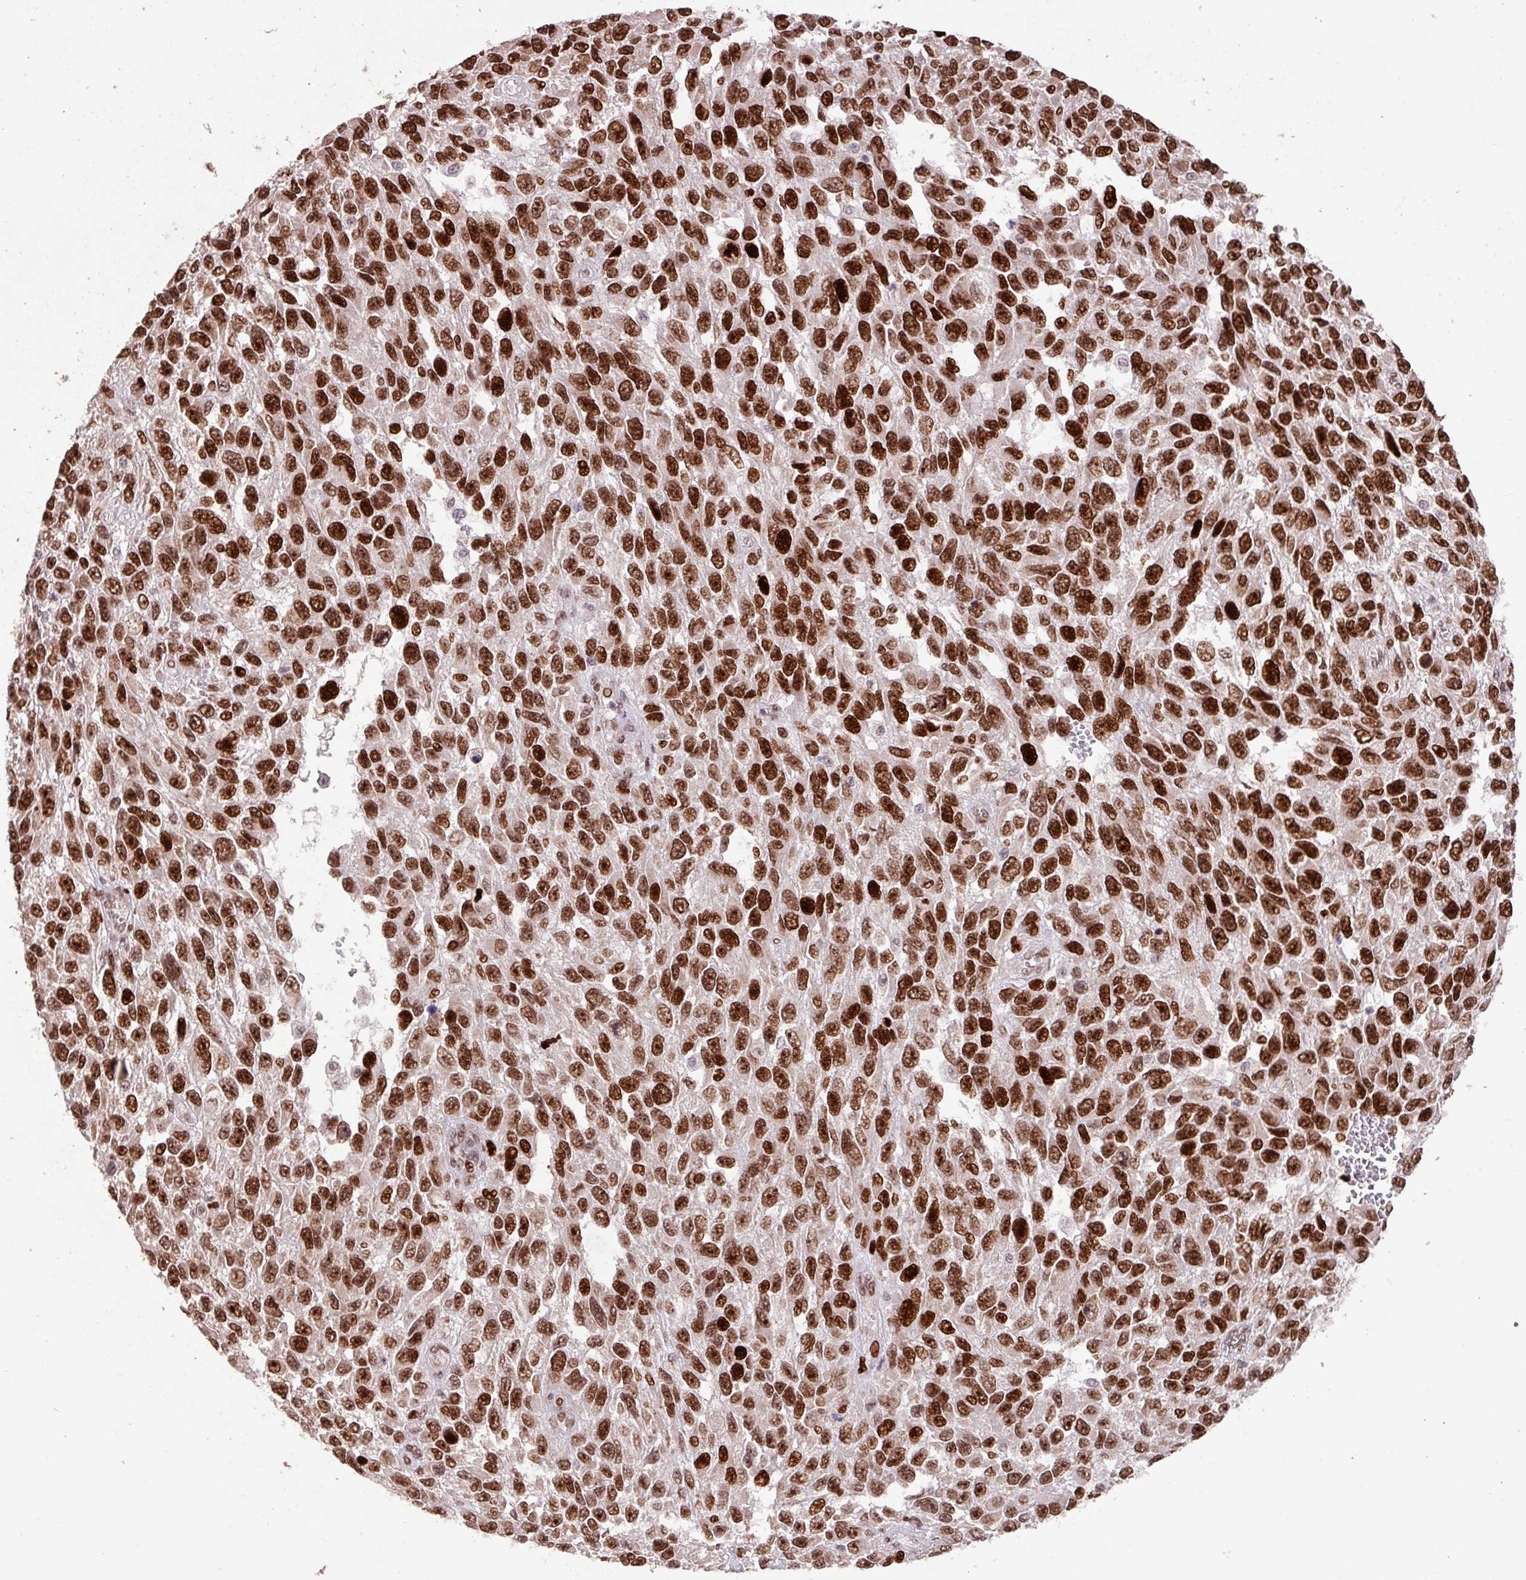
{"staining": {"intensity": "strong", "quantity": ">75%", "location": "nuclear"}, "tissue": "melanoma", "cell_type": "Tumor cells", "image_type": "cancer", "snomed": [{"axis": "morphology", "description": "Malignant melanoma, NOS"}, {"axis": "topography", "description": "Skin"}], "caption": "Immunohistochemical staining of human melanoma shows high levels of strong nuclear protein positivity in approximately >75% of tumor cells.", "gene": "ZNF709", "patient": {"sex": "female", "age": 96}}